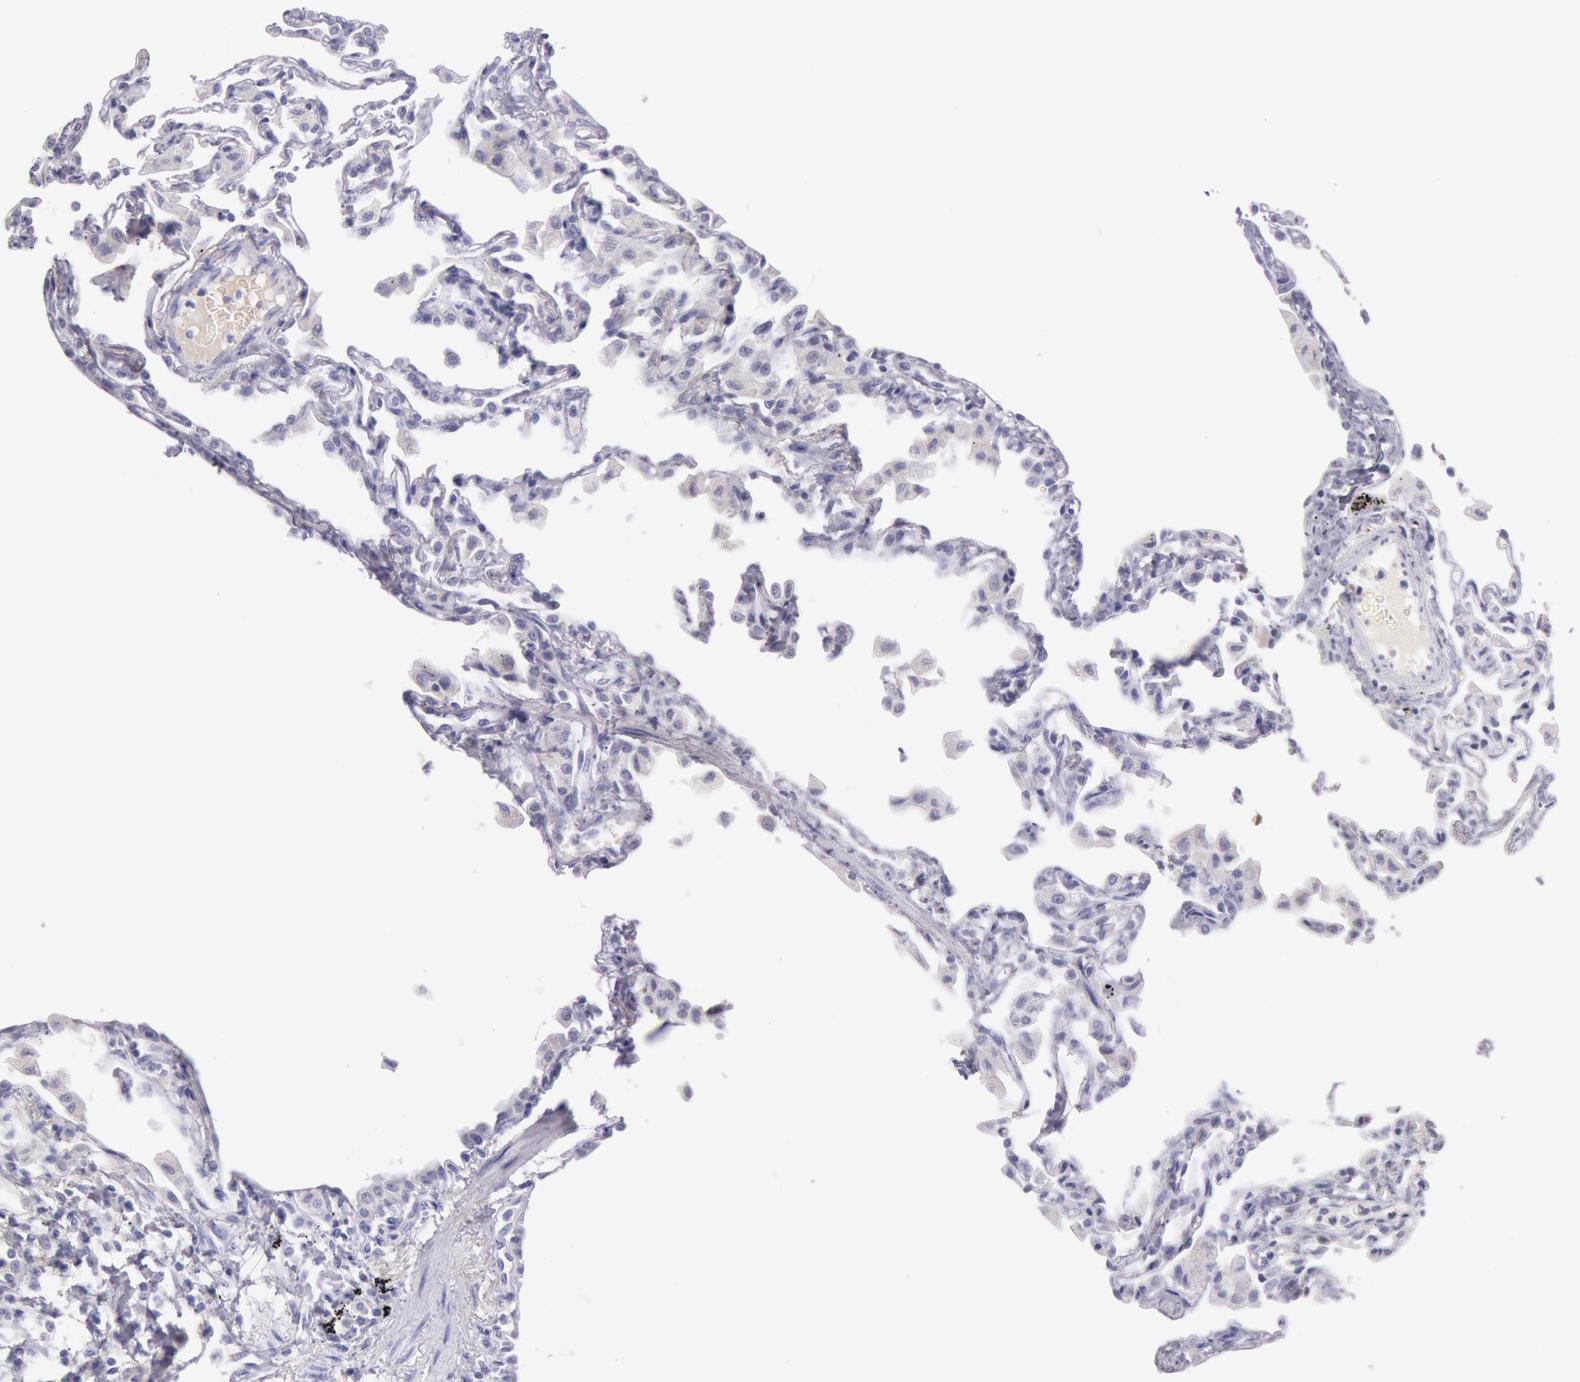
{"staining": {"intensity": "negative", "quantity": "none", "location": "none"}, "tissue": "lung", "cell_type": "Alveolar cells", "image_type": "normal", "snomed": [{"axis": "morphology", "description": "Normal tissue, NOS"}, {"axis": "topography", "description": "Lung"}], "caption": "Protein analysis of normal lung reveals no significant expression in alveolar cells.", "gene": "EGFR", "patient": {"sex": "female", "age": 49}}